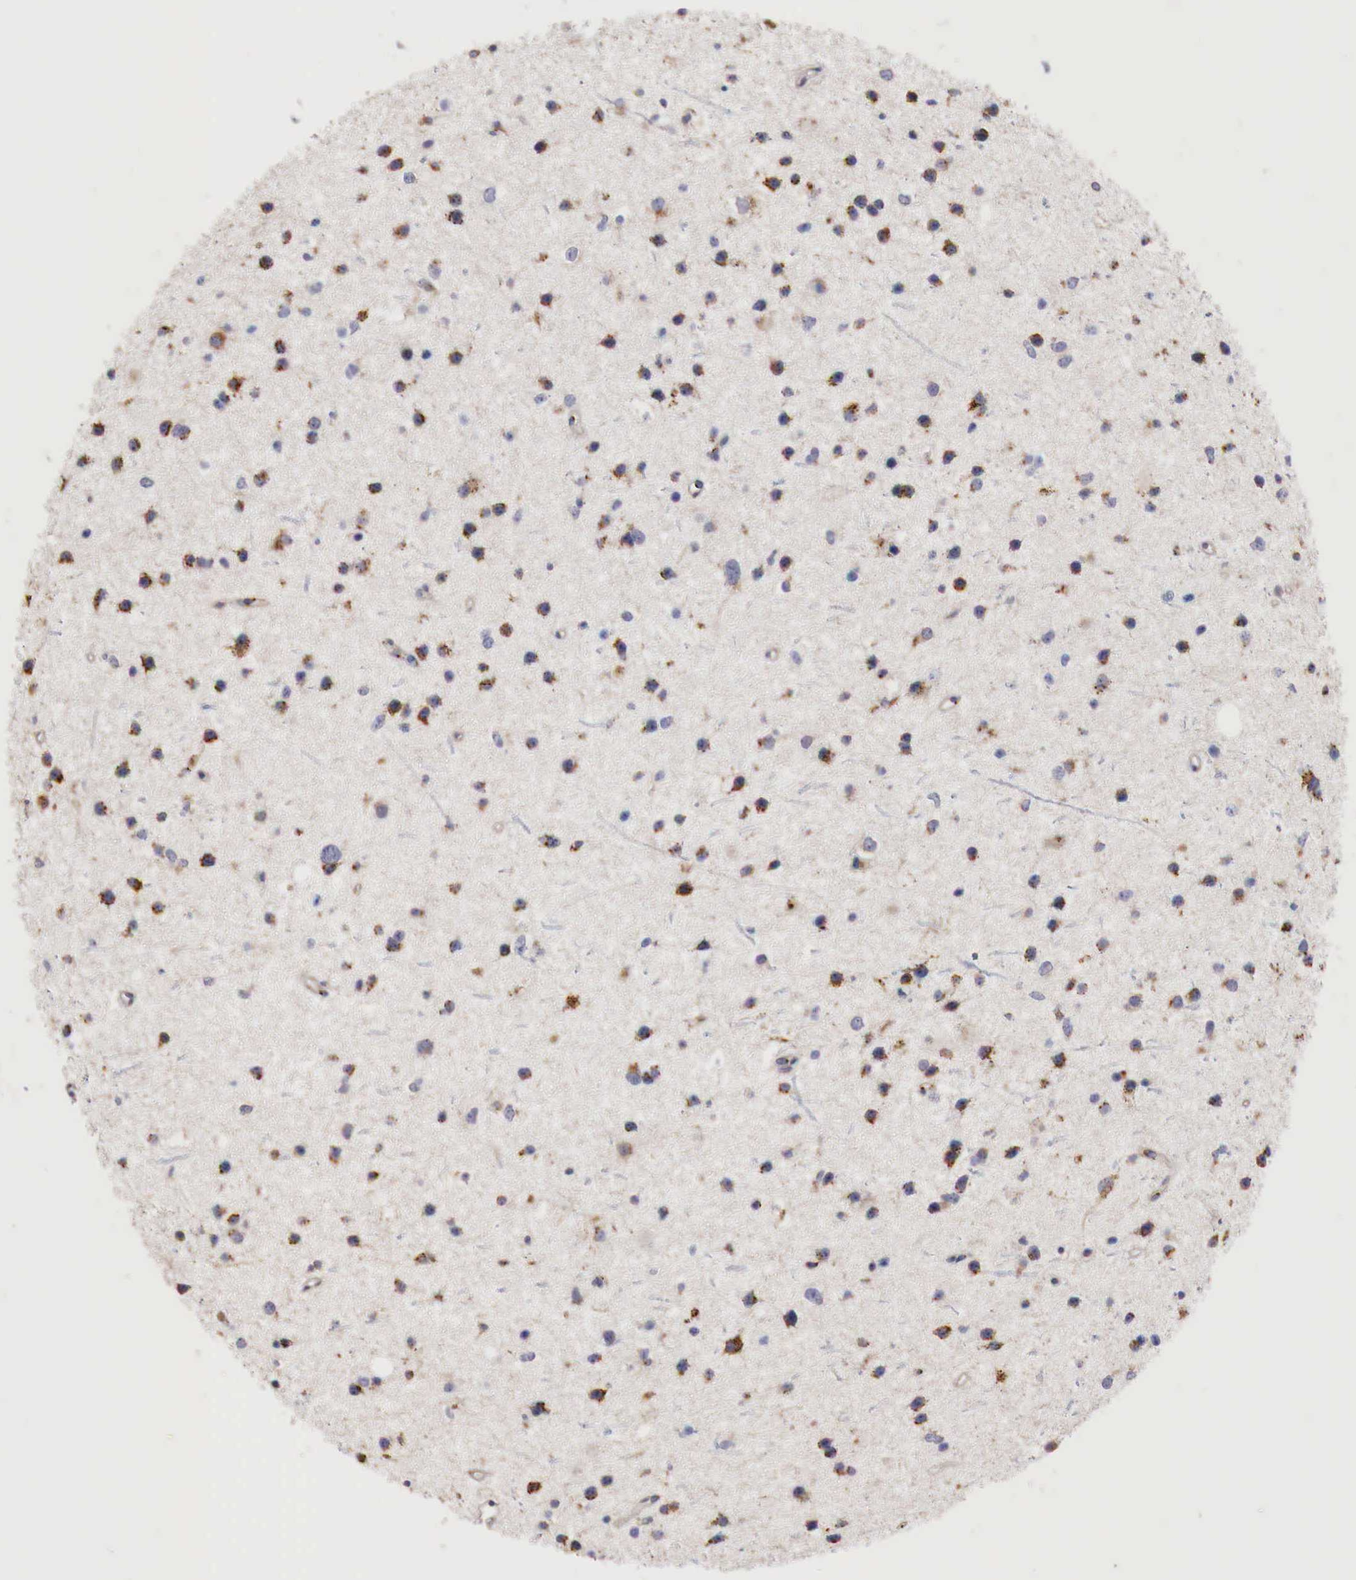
{"staining": {"intensity": "moderate", "quantity": "25%-75%", "location": "cytoplasmic/membranous"}, "tissue": "glioma", "cell_type": "Tumor cells", "image_type": "cancer", "snomed": [{"axis": "morphology", "description": "Glioma, malignant, Low grade"}, {"axis": "topography", "description": "Brain"}], "caption": "An image of human malignant glioma (low-grade) stained for a protein shows moderate cytoplasmic/membranous brown staining in tumor cells.", "gene": "SYAP1", "patient": {"sex": "female", "age": 46}}